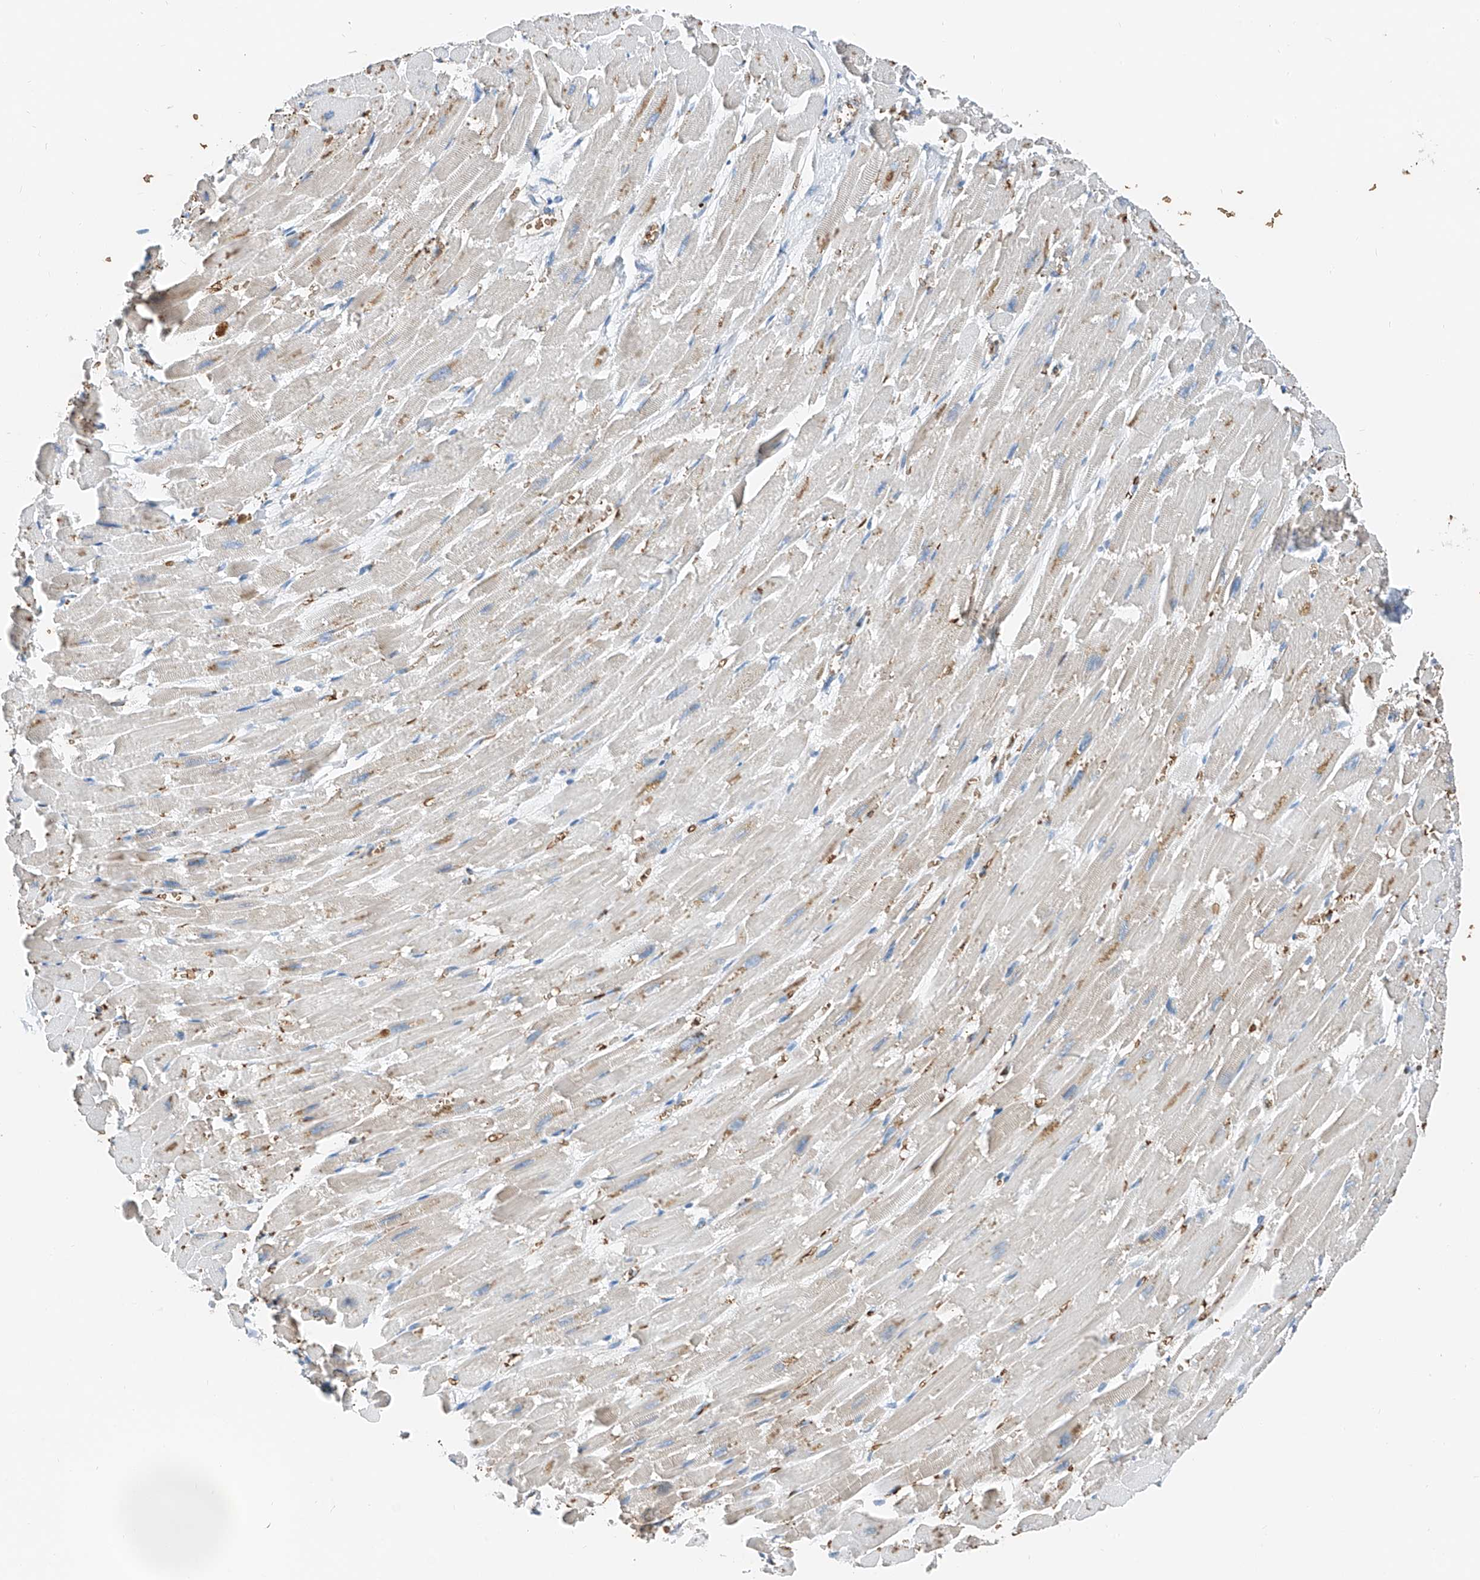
{"staining": {"intensity": "negative", "quantity": "none", "location": "none"}, "tissue": "heart muscle", "cell_type": "Cardiomyocytes", "image_type": "normal", "snomed": [{"axis": "morphology", "description": "Normal tissue, NOS"}, {"axis": "topography", "description": "Heart"}], "caption": "DAB immunohistochemical staining of benign human heart muscle reveals no significant positivity in cardiomyocytes.", "gene": "PRSS23", "patient": {"sex": "male", "age": 54}}